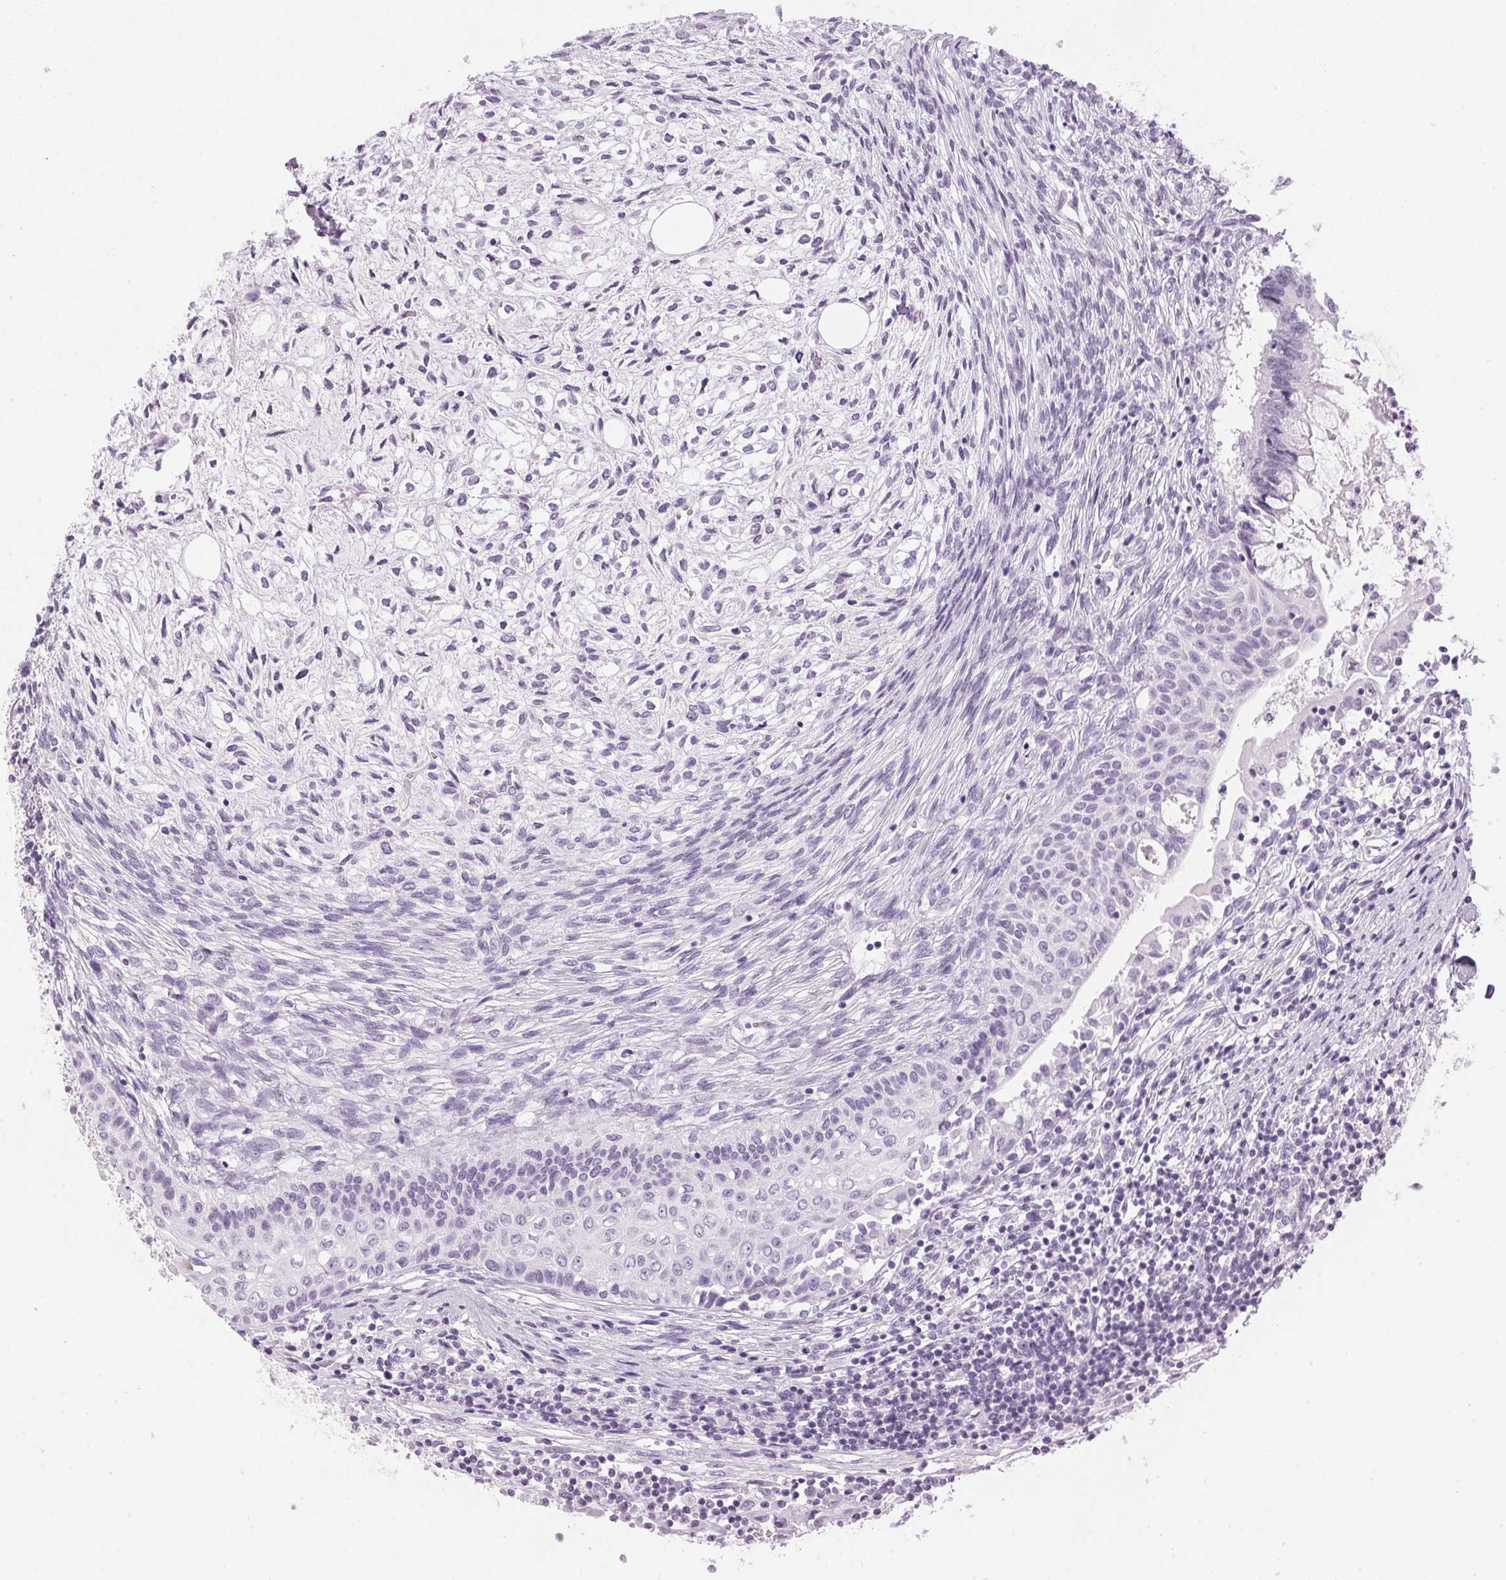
{"staining": {"intensity": "negative", "quantity": "none", "location": "none"}, "tissue": "testis cancer", "cell_type": "Tumor cells", "image_type": "cancer", "snomed": [{"axis": "morphology", "description": "Carcinoma, Embryonal, NOS"}, {"axis": "topography", "description": "Testis"}], "caption": "DAB (3,3'-diaminobenzidine) immunohistochemical staining of human embryonal carcinoma (testis) exhibits no significant positivity in tumor cells.", "gene": "SP7", "patient": {"sex": "male", "age": 37}}